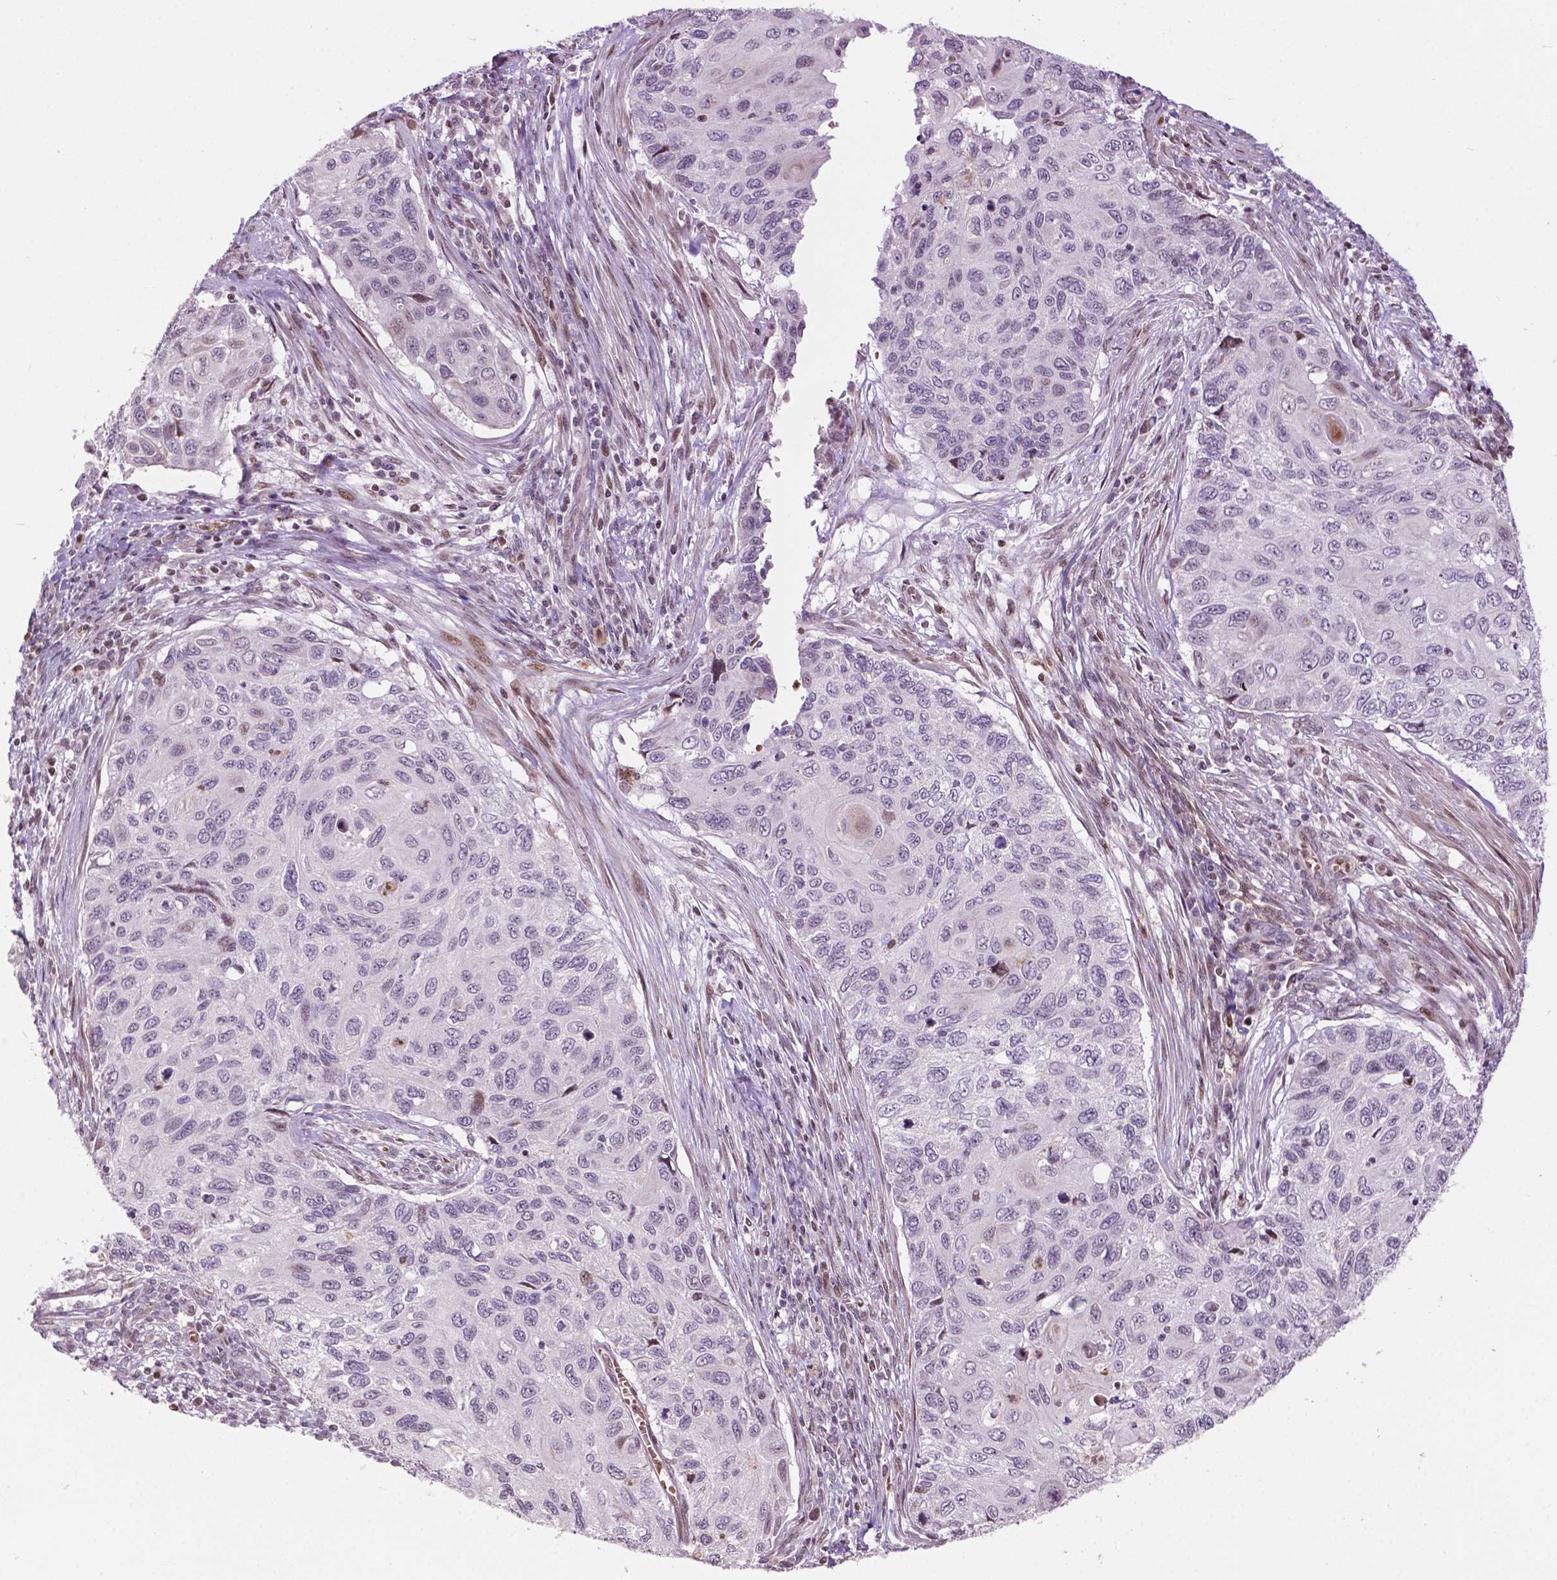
{"staining": {"intensity": "negative", "quantity": "none", "location": "none"}, "tissue": "cervical cancer", "cell_type": "Tumor cells", "image_type": "cancer", "snomed": [{"axis": "morphology", "description": "Squamous cell carcinoma, NOS"}, {"axis": "topography", "description": "Cervix"}], "caption": "Immunohistochemical staining of human cervical cancer demonstrates no significant expression in tumor cells. Brightfield microscopy of immunohistochemistry (IHC) stained with DAB (3,3'-diaminobenzidine) (brown) and hematoxylin (blue), captured at high magnification.", "gene": "PTPN18", "patient": {"sex": "female", "age": 70}}